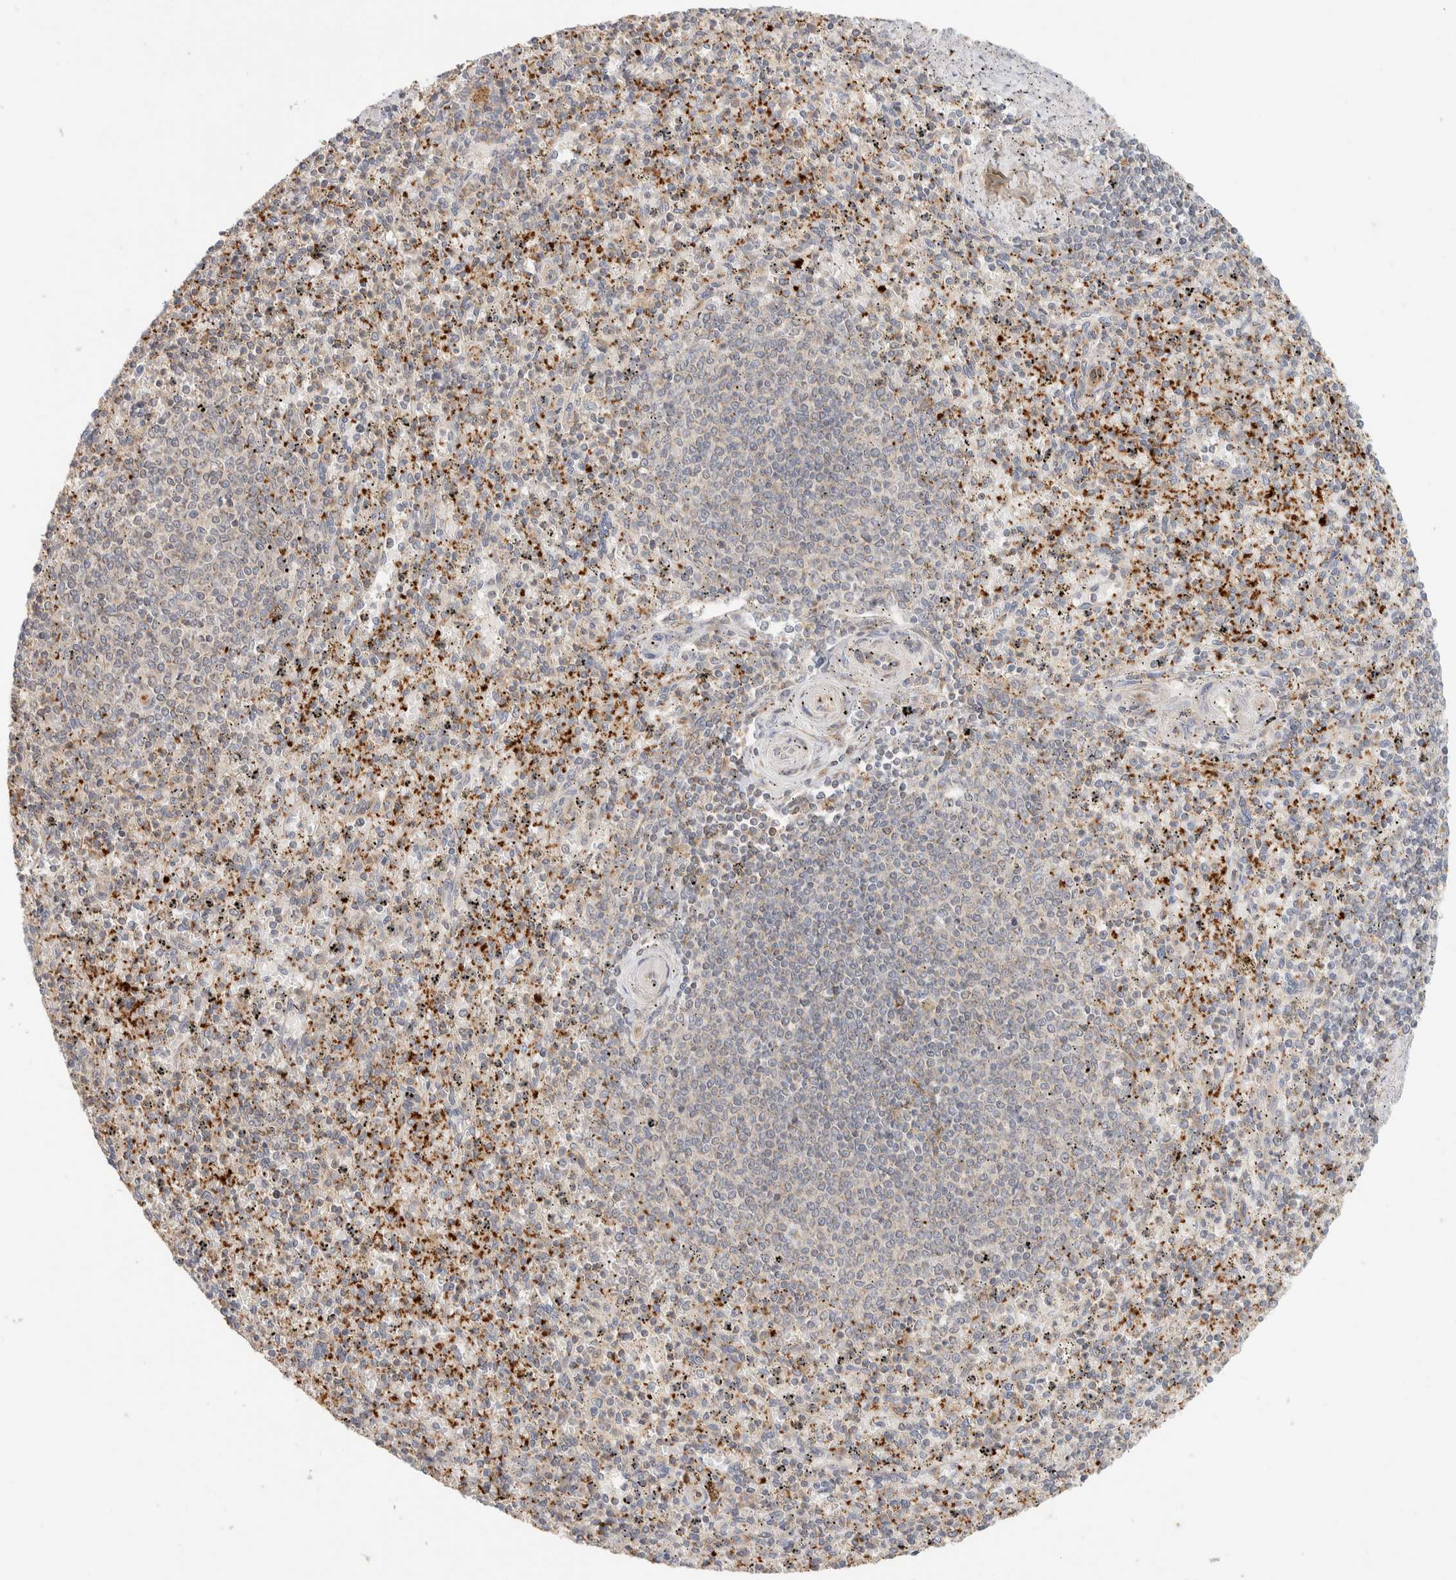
{"staining": {"intensity": "moderate", "quantity": ">75%", "location": "cytoplasmic/membranous"}, "tissue": "spleen", "cell_type": "Cells in red pulp", "image_type": "normal", "snomed": [{"axis": "morphology", "description": "Normal tissue, NOS"}, {"axis": "topography", "description": "Spleen"}], "caption": "Unremarkable spleen demonstrates moderate cytoplasmic/membranous staining in about >75% of cells in red pulp (brown staining indicates protein expression, while blue staining denotes nuclei)..", "gene": "KIF9", "patient": {"sex": "male", "age": 72}}